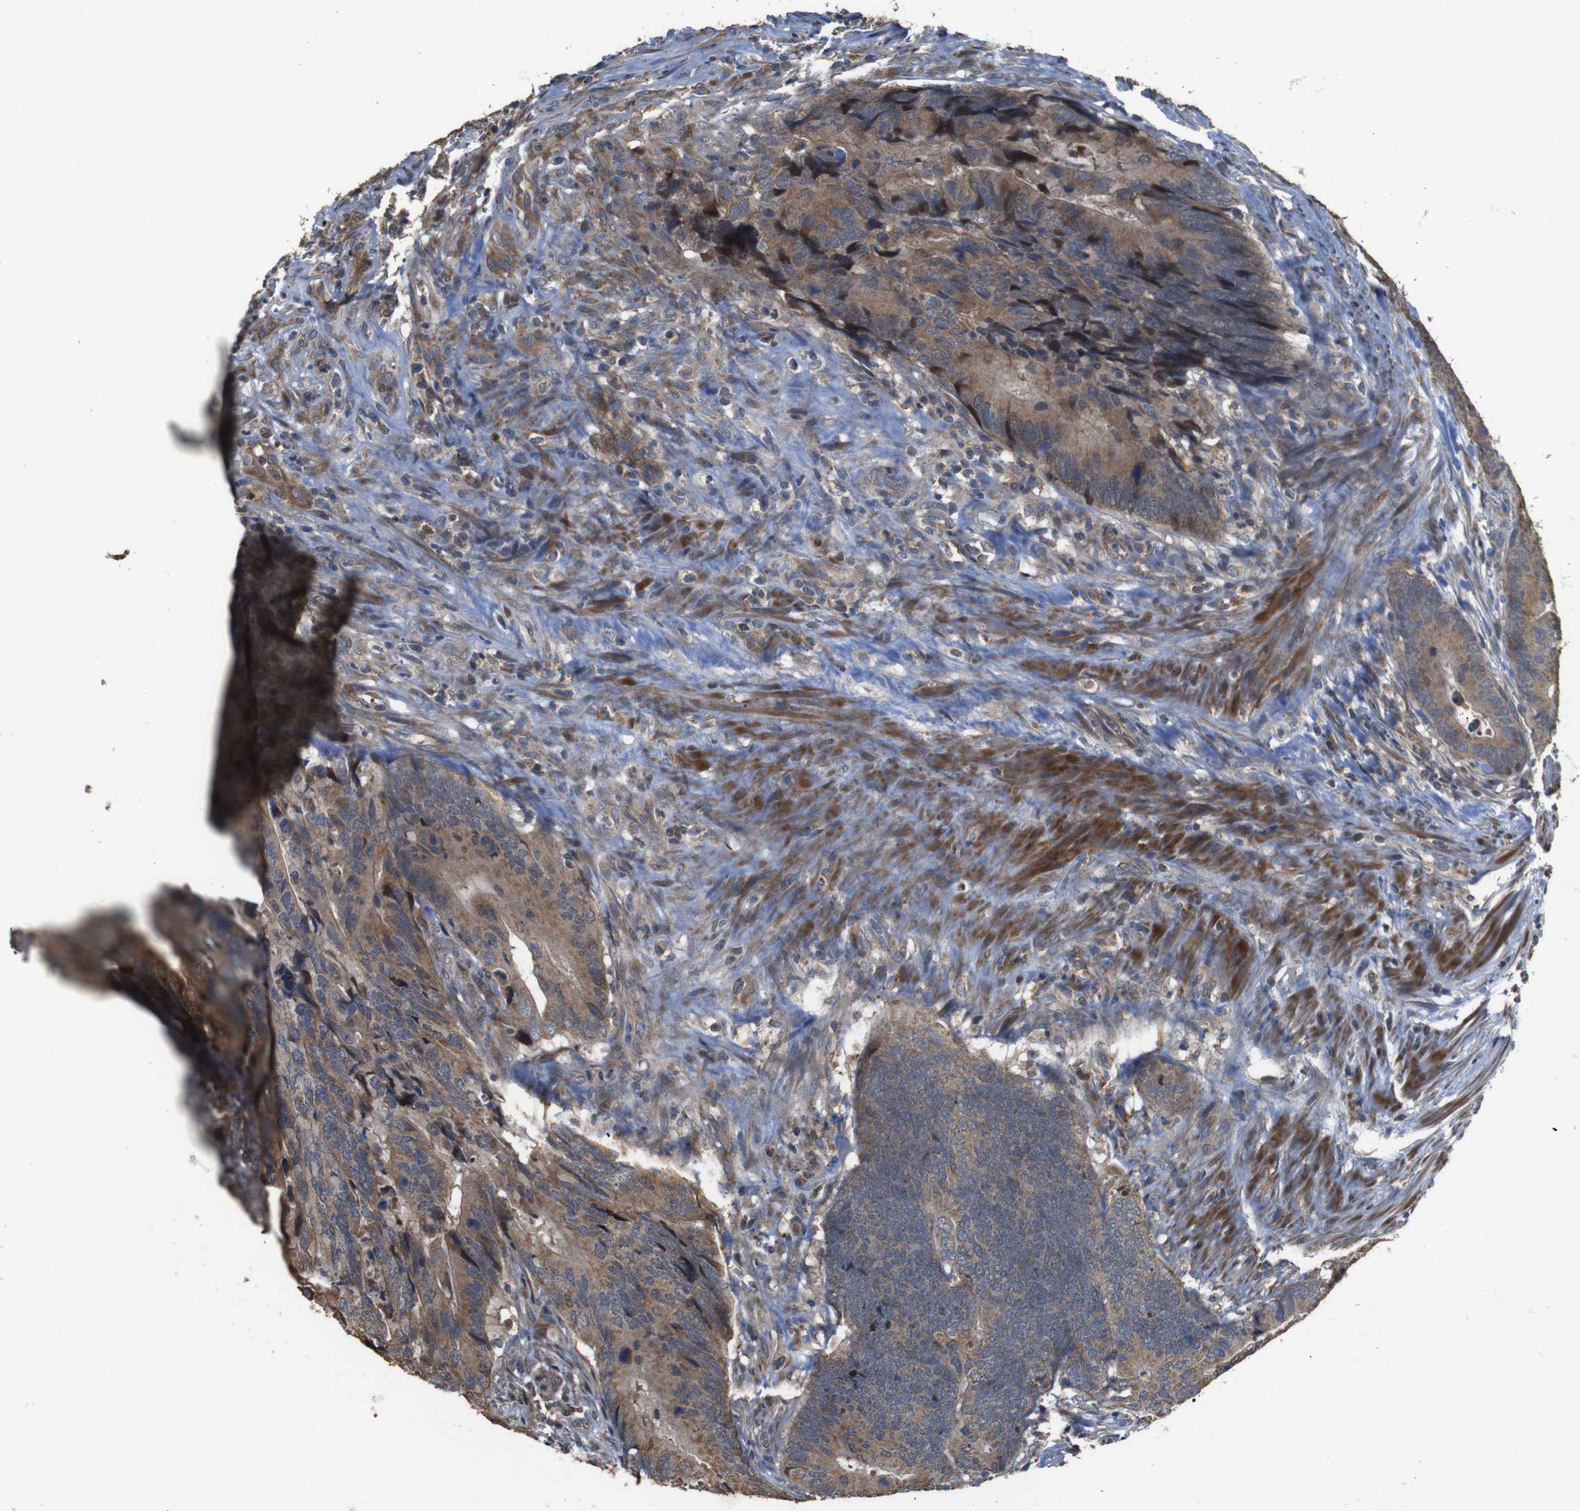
{"staining": {"intensity": "moderate", "quantity": "25%-75%", "location": "cytoplasmic/membranous,nuclear"}, "tissue": "colorectal cancer", "cell_type": "Tumor cells", "image_type": "cancer", "snomed": [{"axis": "morphology", "description": "Normal tissue, NOS"}, {"axis": "morphology", "description": "Adenocarcinoma, NOS"}, {"axis": "topography", "description": "Colon"}], "caption": "A high-resolution photomicrograph shows immunohistochemistry (IHC) staining of colorectal cancer (adenocarcinoma), which demonstrates moderate cytoplasmic/membranous and nuclear expression in approximately 25%-75% of tumor cells. The staining was performed using DAB (3,3'-diaminobenzidine), with brown indicating positive protein expression. Nuclei are stained blue with hematoxylin.", "gene": "SNN", "patient": {"sex": "male", "age": 56}}